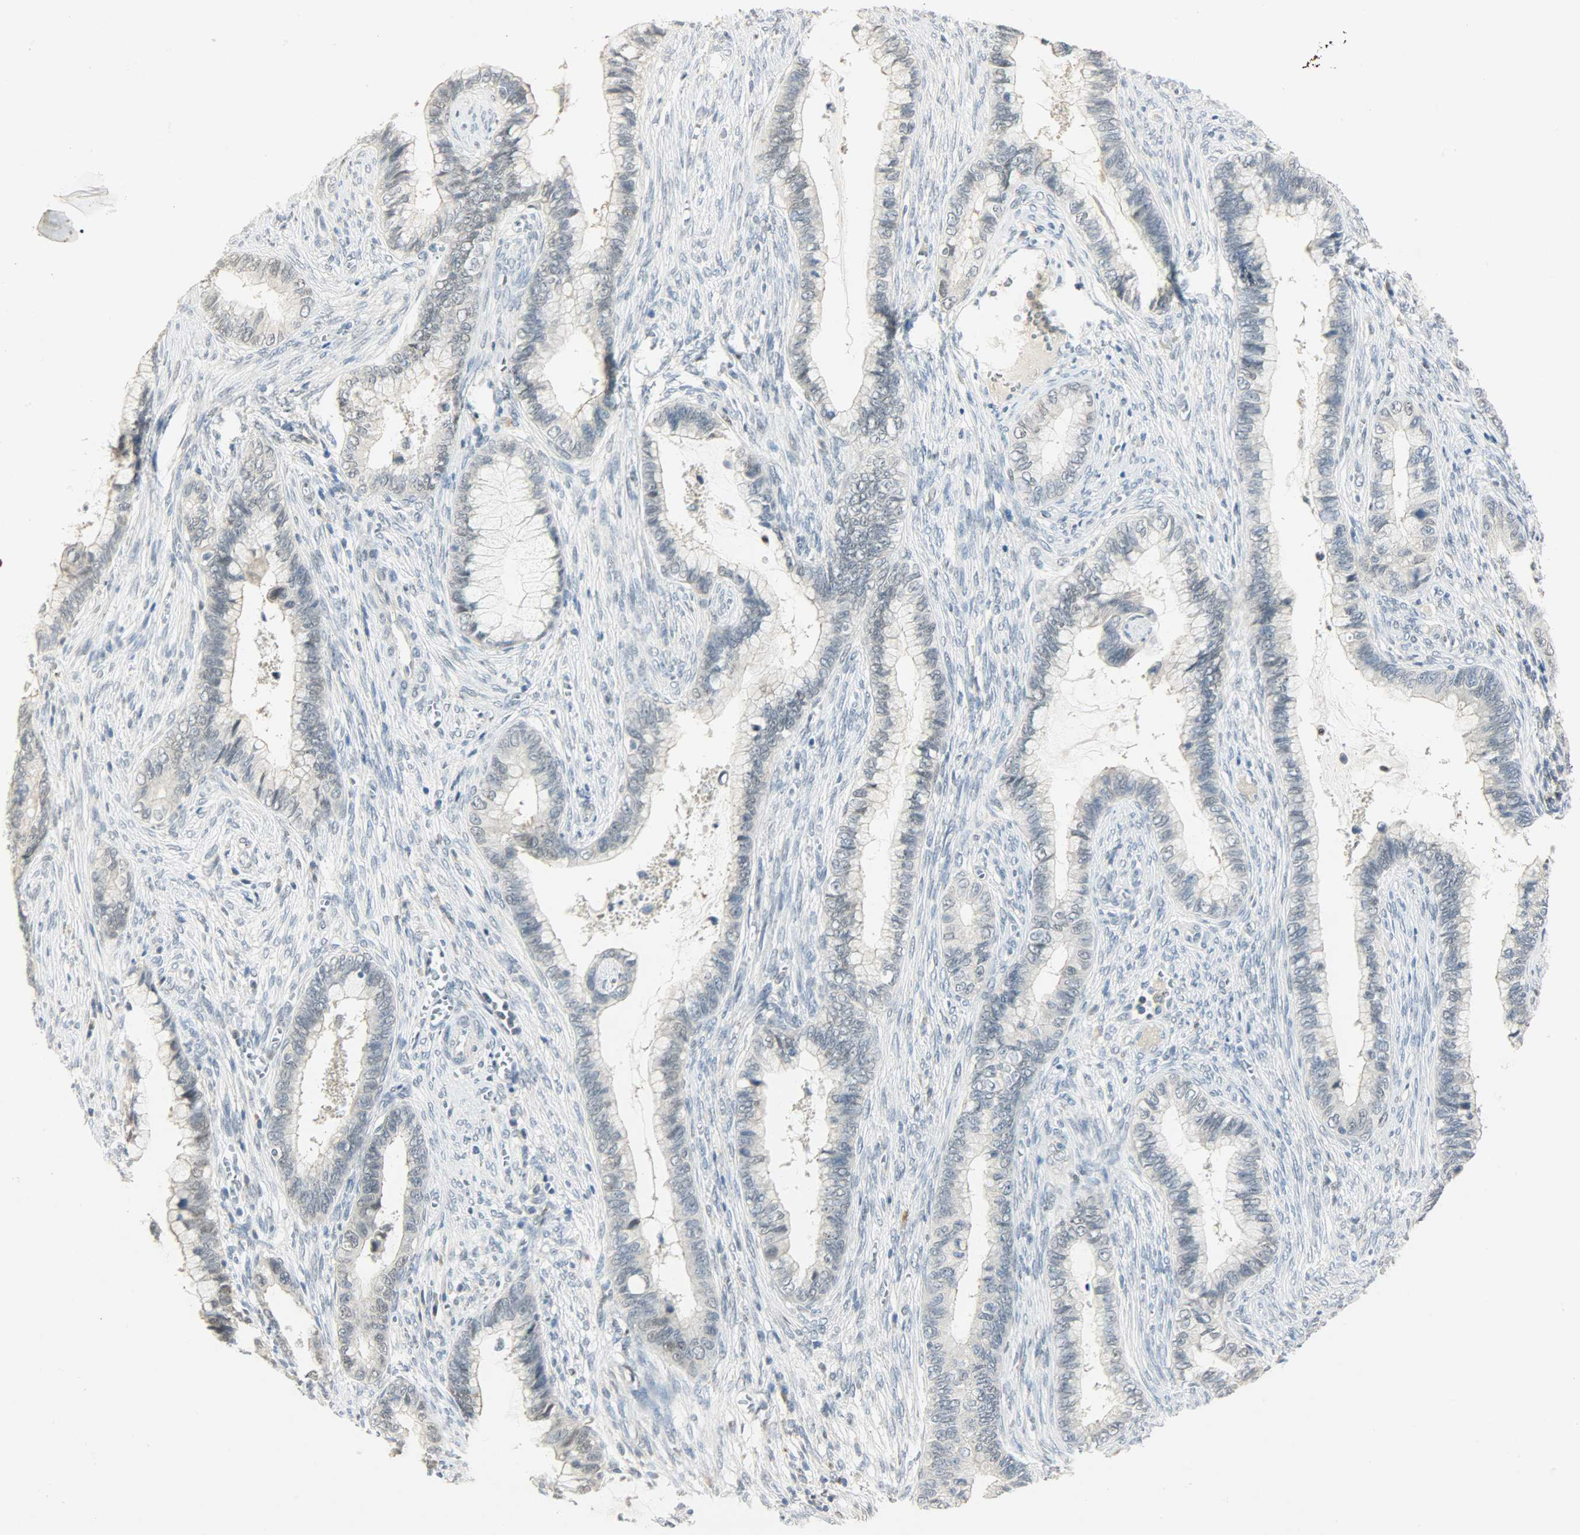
{"staining": {"intensity": "moderate", "quantity": "<25%", "location": "nuclear"}, "tissue": "cervical cancer", "cell_type": "Tumor cells", "image_type": "cancer", "snomed": [{"axis": "morphology", "description": "Adenocarcinoma, NOS"}, {"axis": "topography", "description": "Cervix"}], "caption": "A high-resolution histopathology image shows IHC staining of cervical adenocarcinoma, which displays moderate nuclear expression in about <25% of tumor cells. The protein is stained brown, and the nuclei are stained in blue (DAB (3,3'-diaminobenzidine) IHC with brightfield microscopy, high magnification).", "gene": "PPARG", "patient": {"sex": "female", "age": 44}}